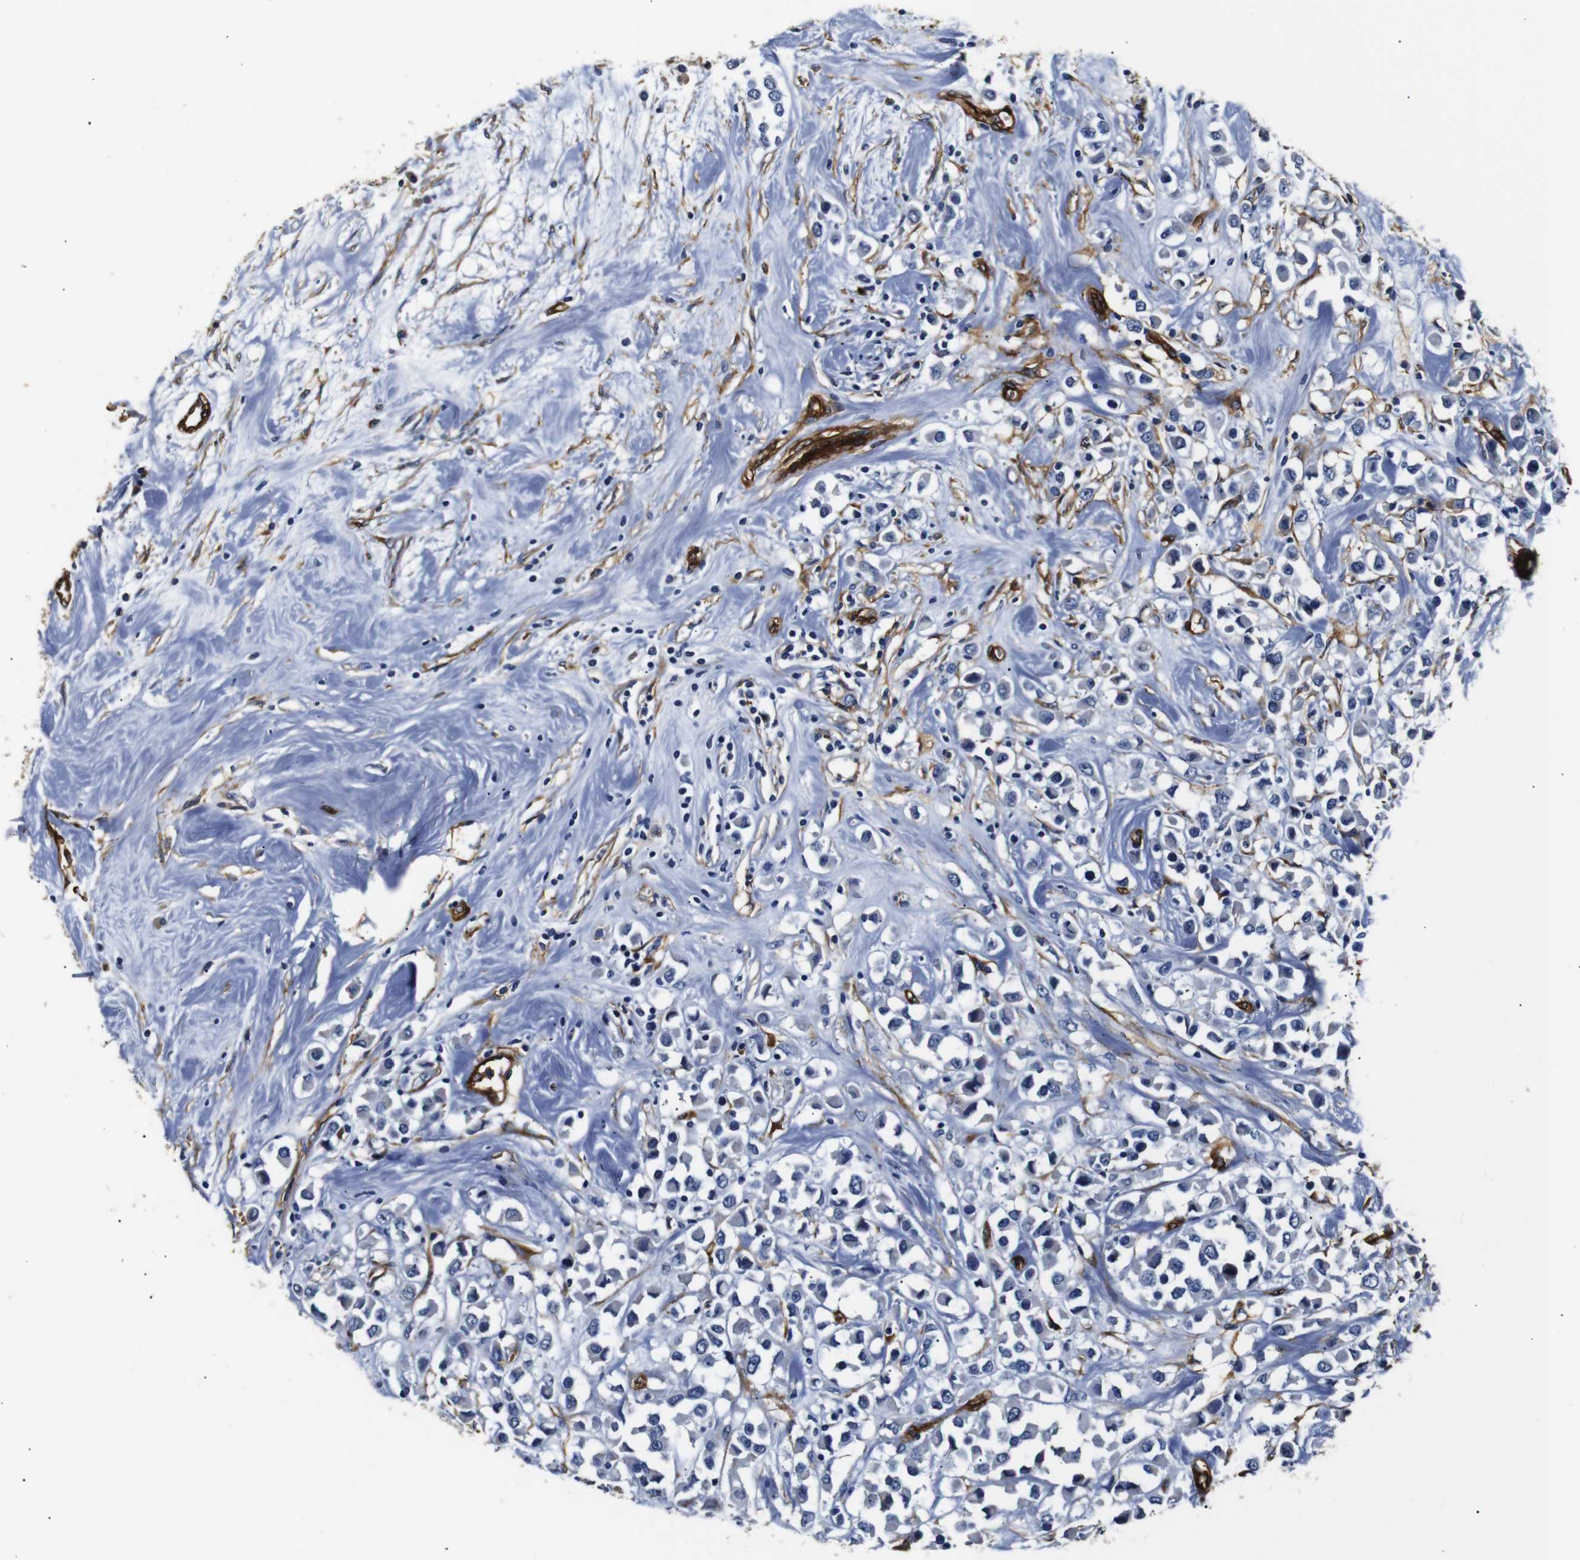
{"staining": {"intensity": "negative", "quantity": "none", "location": "none"}, "tissue": "breast cancer", "cell_type": "Tumor cells", "image_type": "cancer", "snomed": [{"axis": "morphology", "description": "Duct carcinoma"}, {"axis": "topography", "description": "Breast"}], "caption": "IHC histopathology image of neoplastic tissue: breast infiltrating ductal carcinoma stained with DAB (3,3'-diaminobenzidine) demonstrates no significant protein positivity in tumor cells. The staining is performed using DAB brown chromogen with nuclei counter-stained in using hematoxylin.", "gene": "CAV2", "patient": {"sex": "female", "age": 61}}